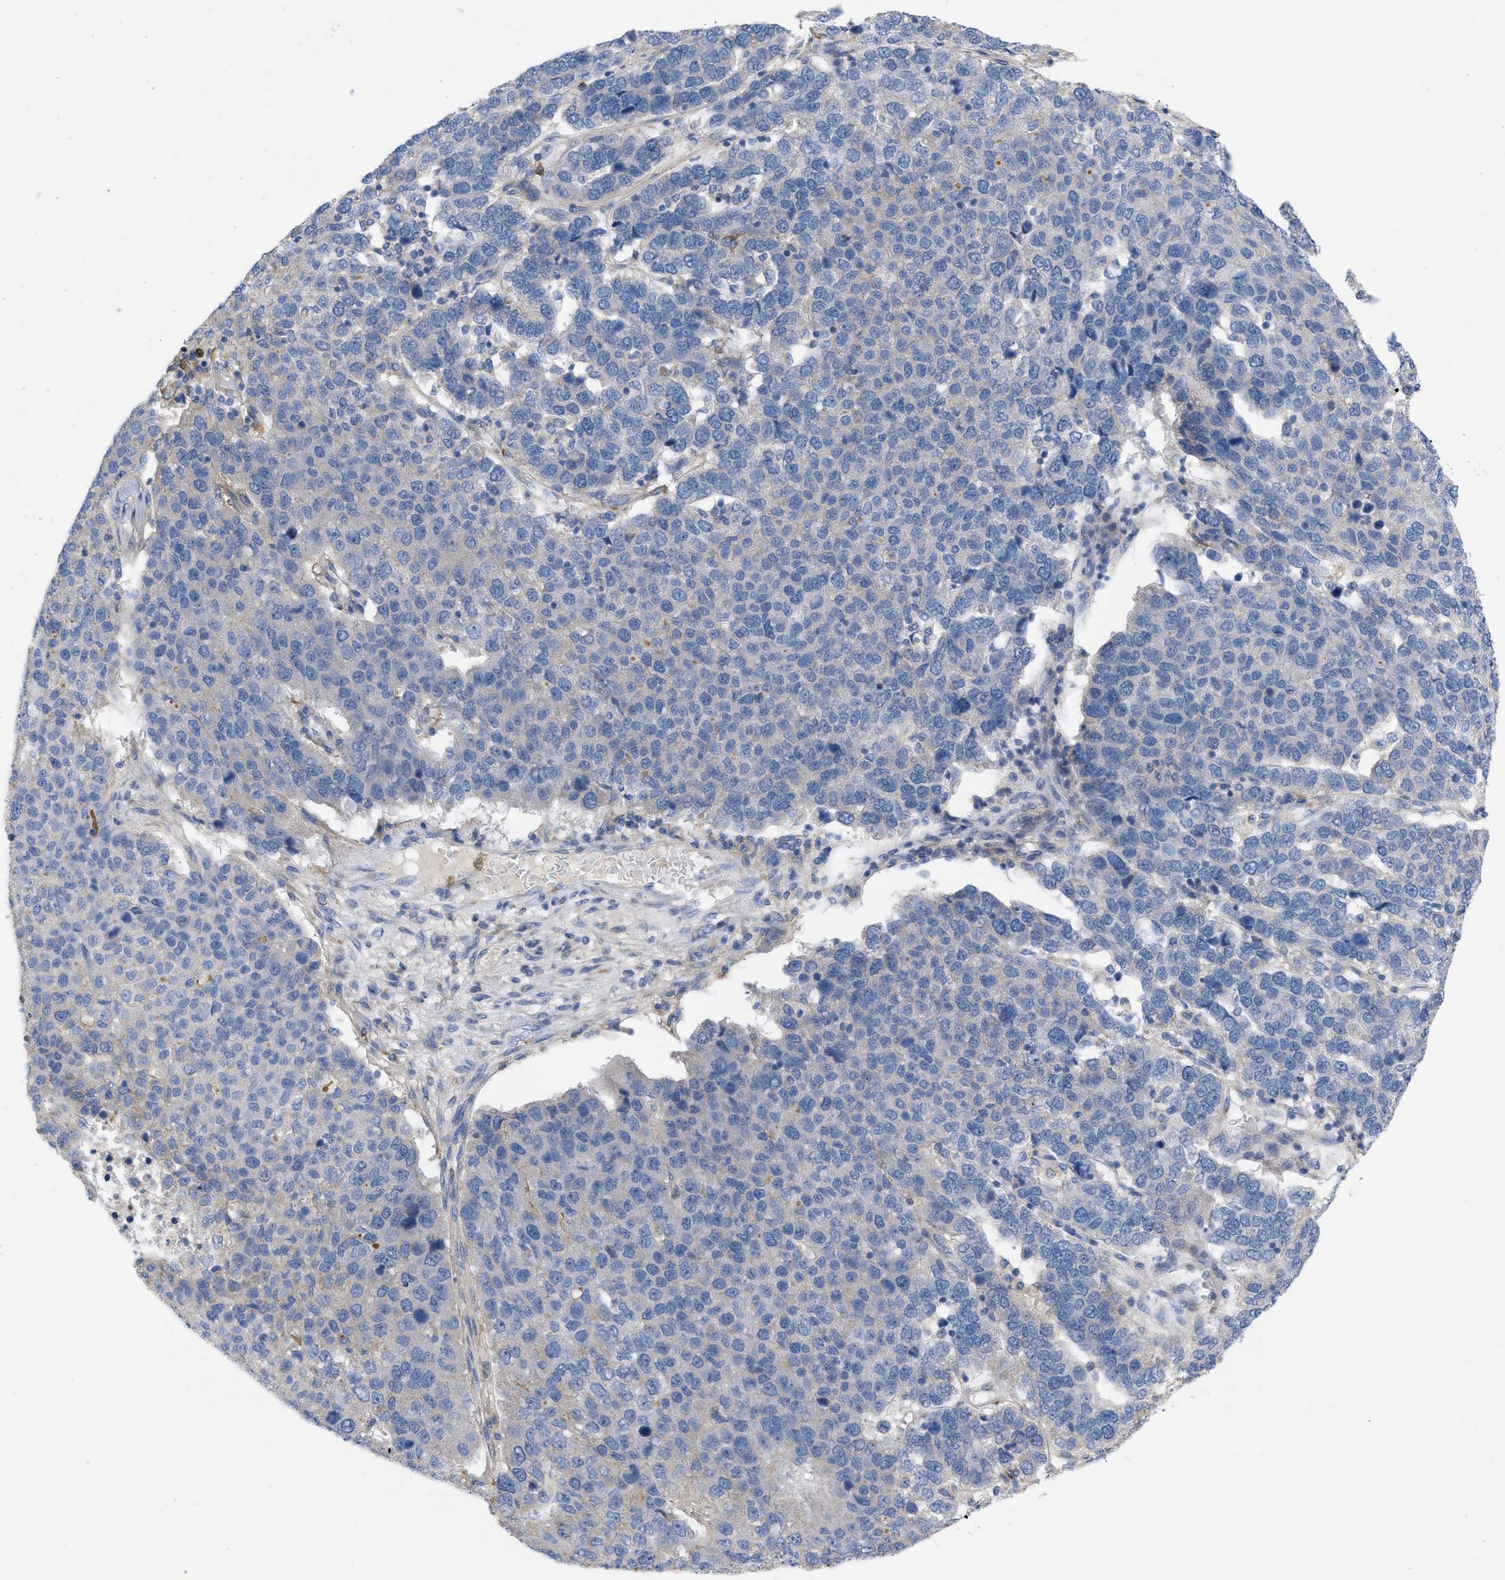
{"staining": {"intensity": "negative", "quantity": "none", "location": "none"}, "tissue": "pancreatic cancer", "cell_type": "Tumor cells", "image_type": "cancer", "snomed": [{"axis": "morphology", "description": "Adenocarcinoma, NOS"}, {"axis": "topography", "description": "Pancreas"}], "caption": "Tumor cells are negative for protein expression in human pancreatic adenocarcinoma.", "gene": "PLPPR5", "patient": {"sex": "female", "age": 61}}